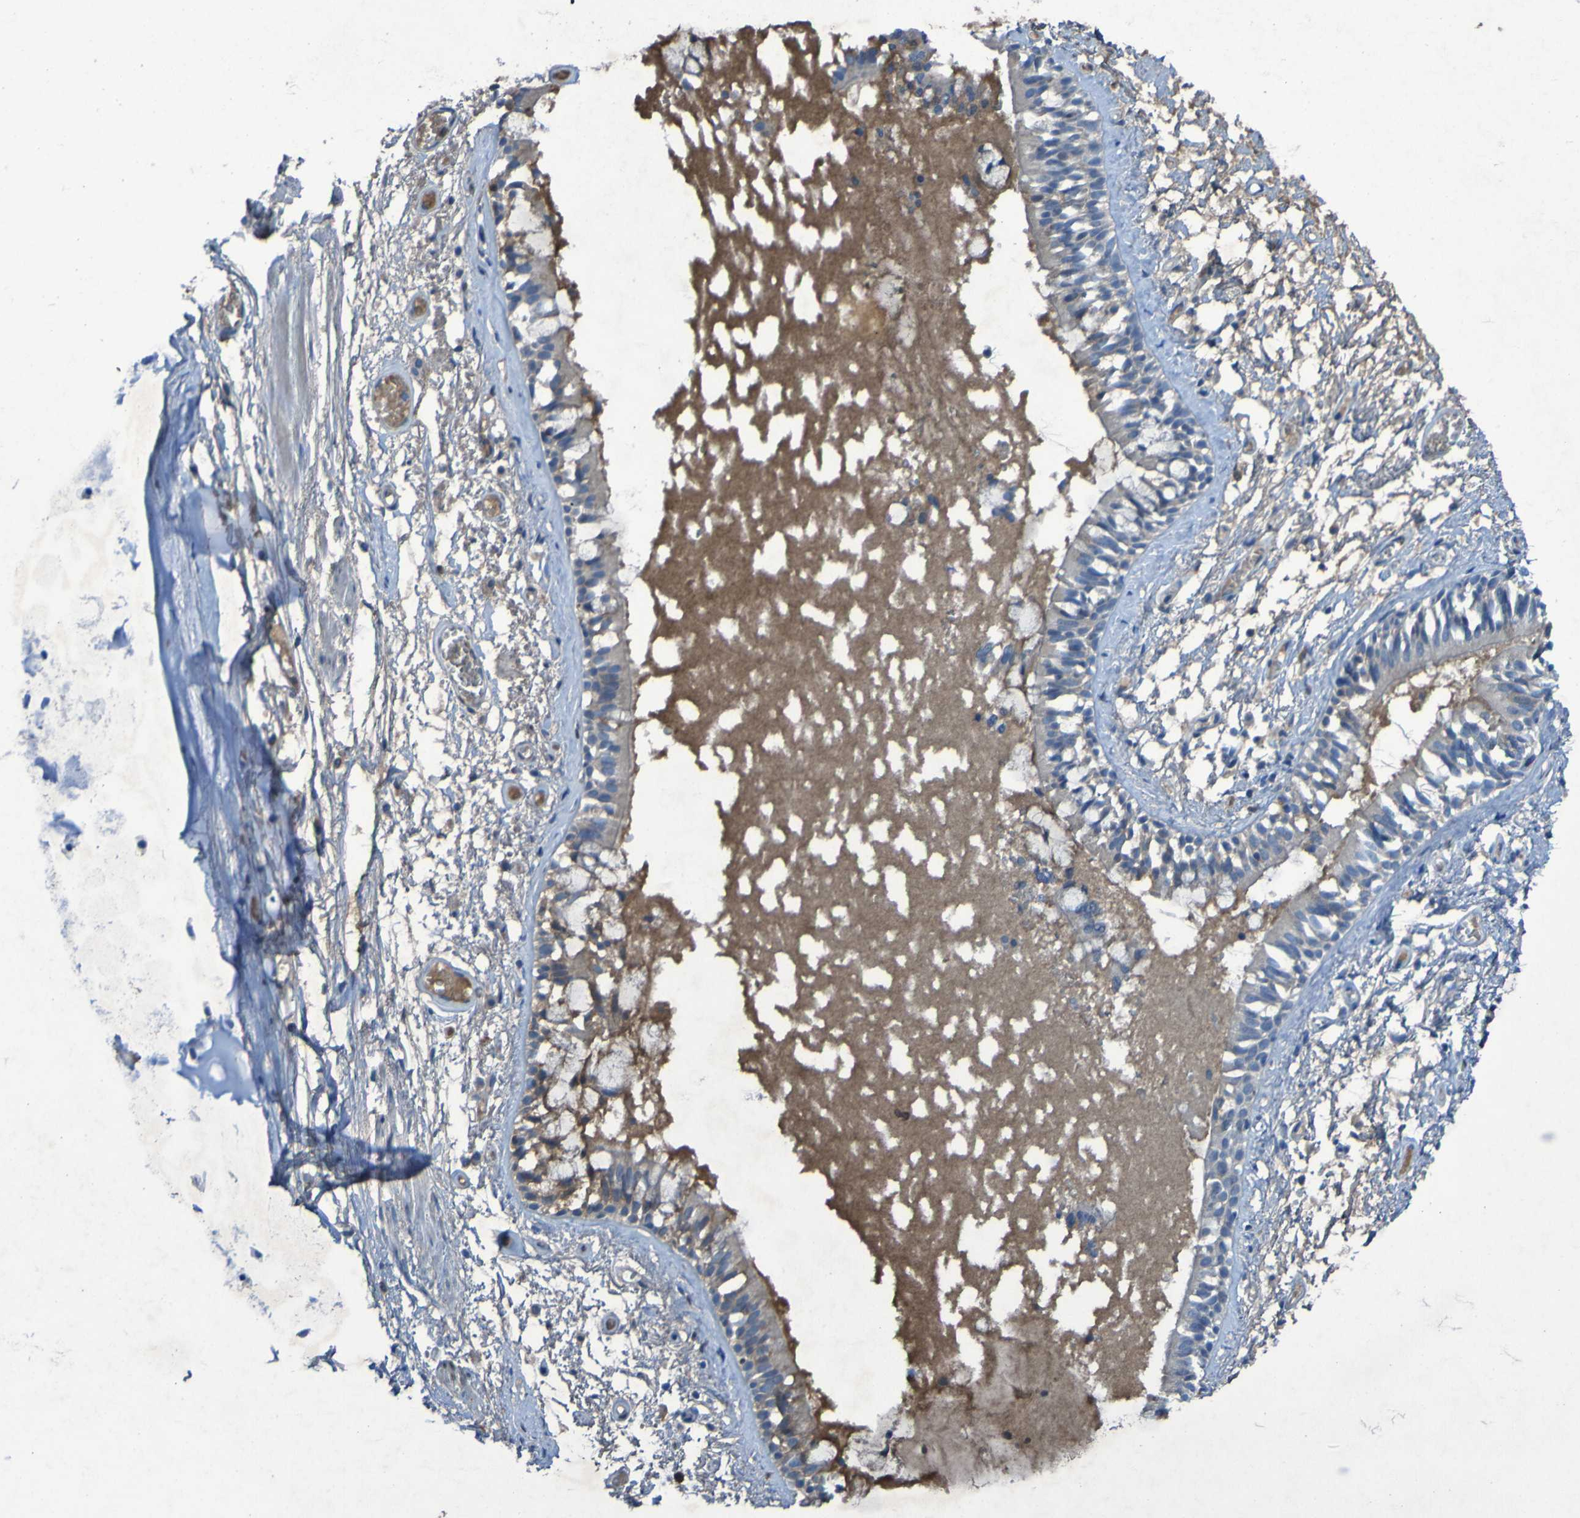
{"staining": {"intensity": "negative", "quantity": "none", "location": "none"}, "tissue": "bronchus", "cell_type": "Respiratory epithelial cells", "image_type": "normal", "snomed": [{"axis": "morphology", "description": "Normal tissue, NOS"}, {"axis": "morphology", "description": "Inflammation, NOS"}, {"axis": "topography", "description": "Cartilage tissue"}, {"axis": "topography", "description": "Lung"}], "caption": "Respiratory epithelial cells show no significant protein positivity in normal bronchus. (DAB (3,3'-diaminobenzidine) immunohistochemistry visualized using brightfield microscopy, high magnification).", "gene": "SGK2", "patient": {"sex": "male", "age": 71}}